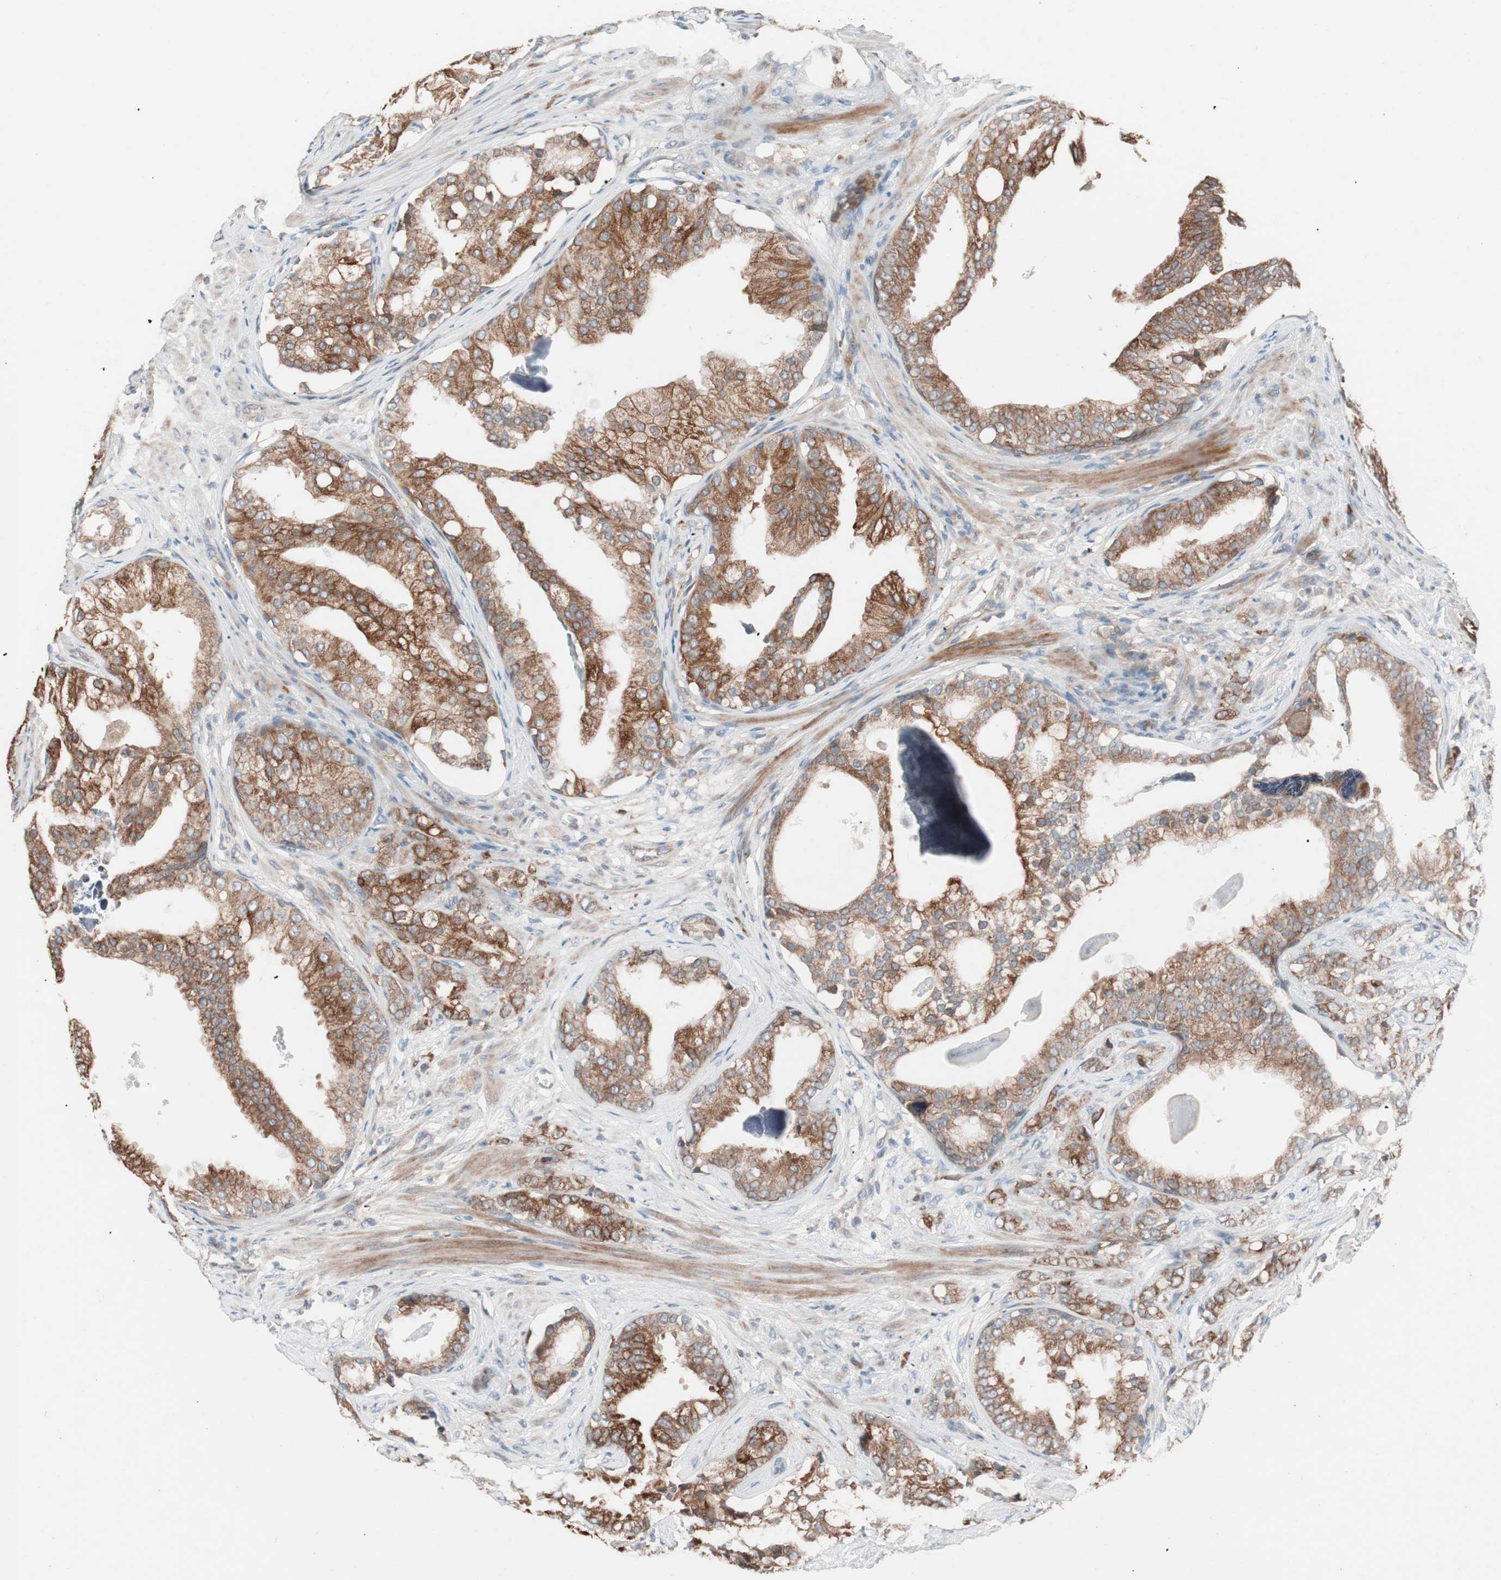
{"staining": {"intensity": "strong", "quantity": ">75%", "location": "cytoplasmic/membranous"}, "tissue": "prostate cancer", "cell_type": "Tumor cells", "image_type": "cancer", "snomed": [{"axis": "morphology", "description": "Adenocarcinoma, Low grade"}, {"axis": "topography", "description": "Prostate"}], "caption": "A micrograph of human prostate low-grade adenocarcinoma stained for a protein displays strong cytoplasmic/membranous brown staining in tumor cells. The protein of interest is stained brown, and the nuclei are stained in blue (DAB IHC with brightfield microscopy, high magnification).", "gene": "FAAH", "patient": {"sex": "male", "age": 58}}